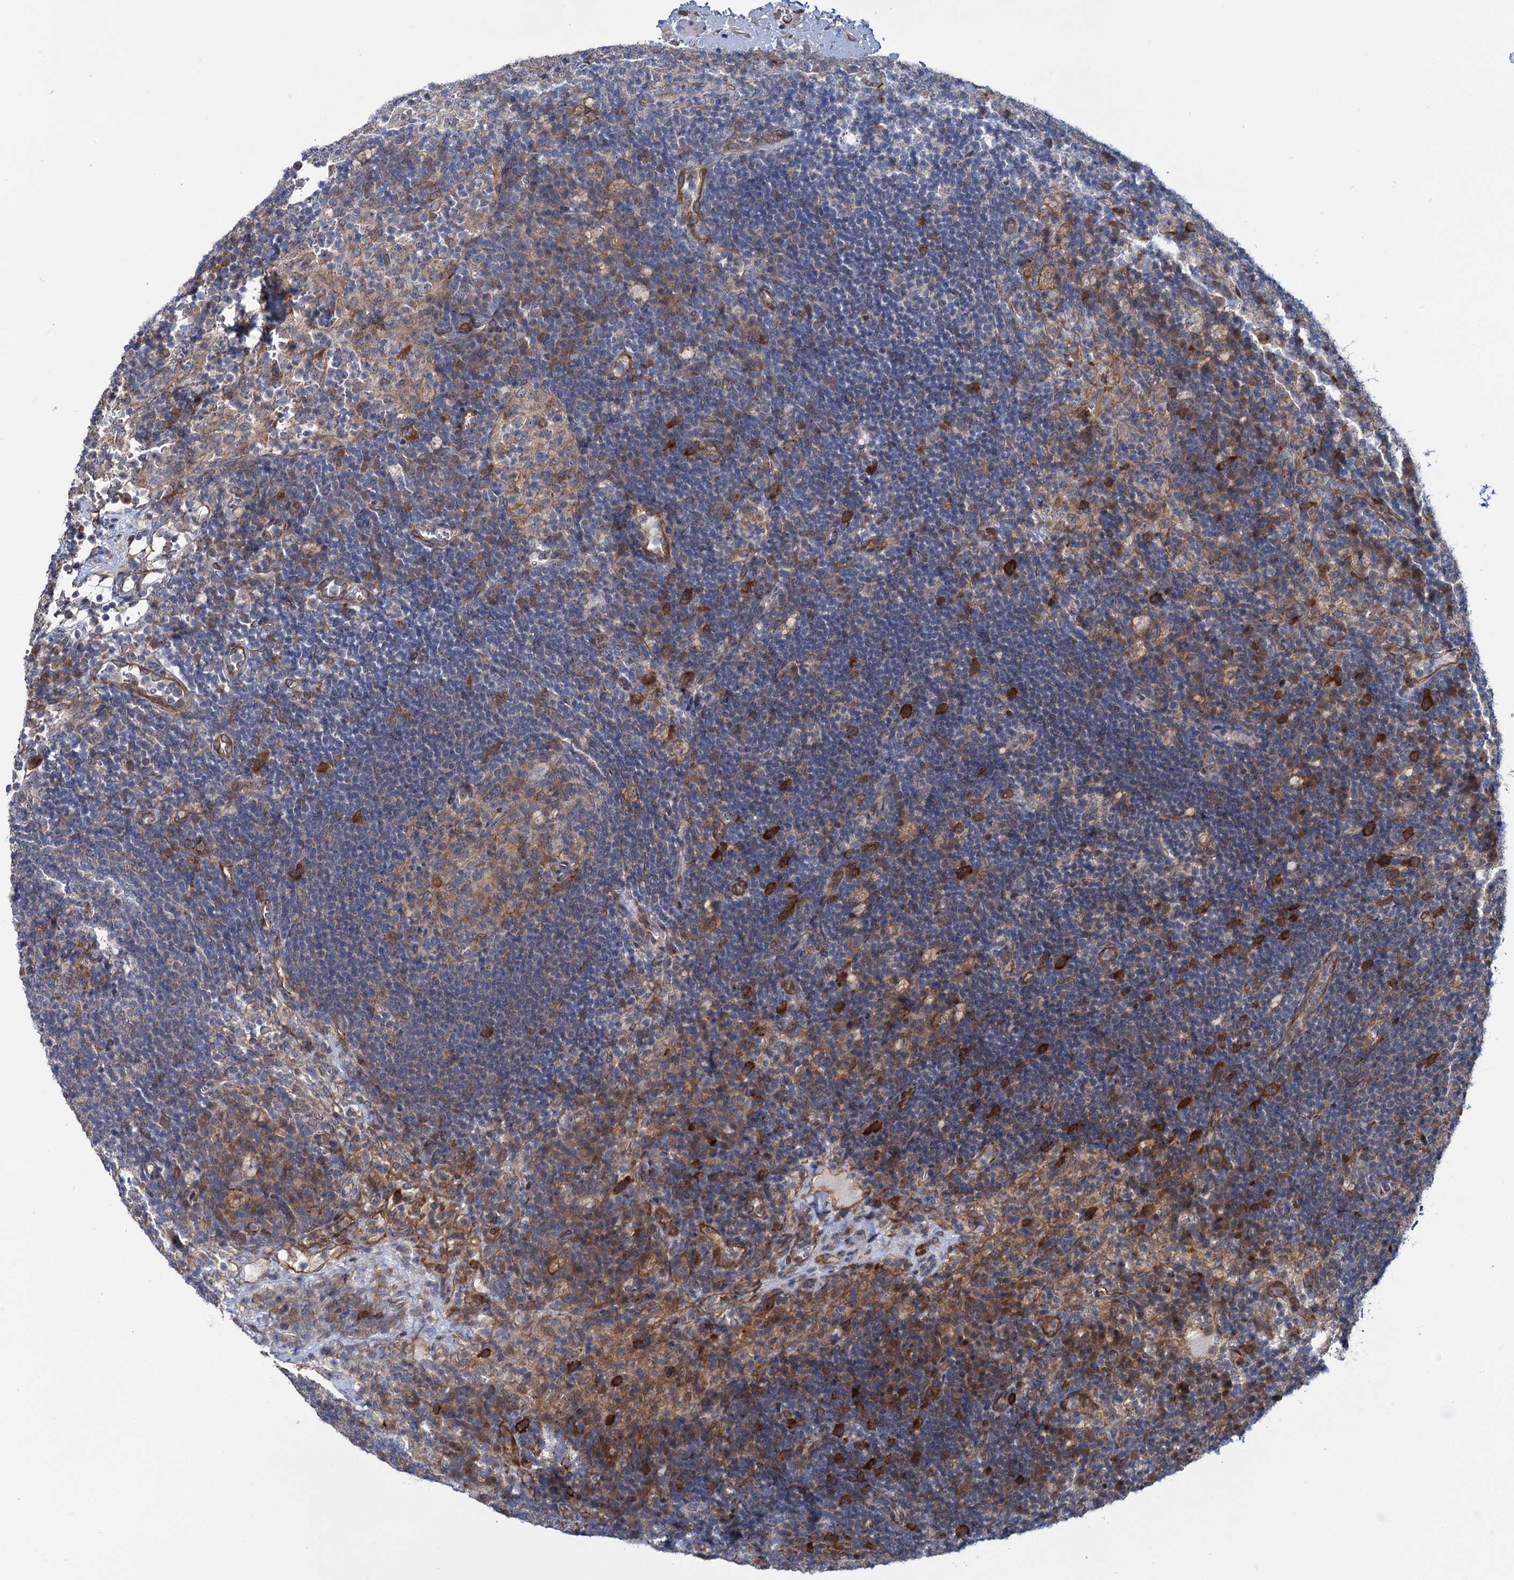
{"staining": {"intensity": "moderate", "quantity": "<25%", "location": "cytoplasmic/membranous"}, "tissue": "lymph node", "cell_type": "Germinal center cells", "image_type": "normal", "snomed": [{"axis": "morphology", "description": "Normal tissue, NOS"}, {"axis": "topography", "description": "Lymph node"}], "caption": "Protein staining exhibits moderate cytoplasmic/membranous positivity in about <25% of germinal center cells in unremarkable lymph node.", "gene": "PTDSS2", "patient": {"sex": "female", "age": 70}}